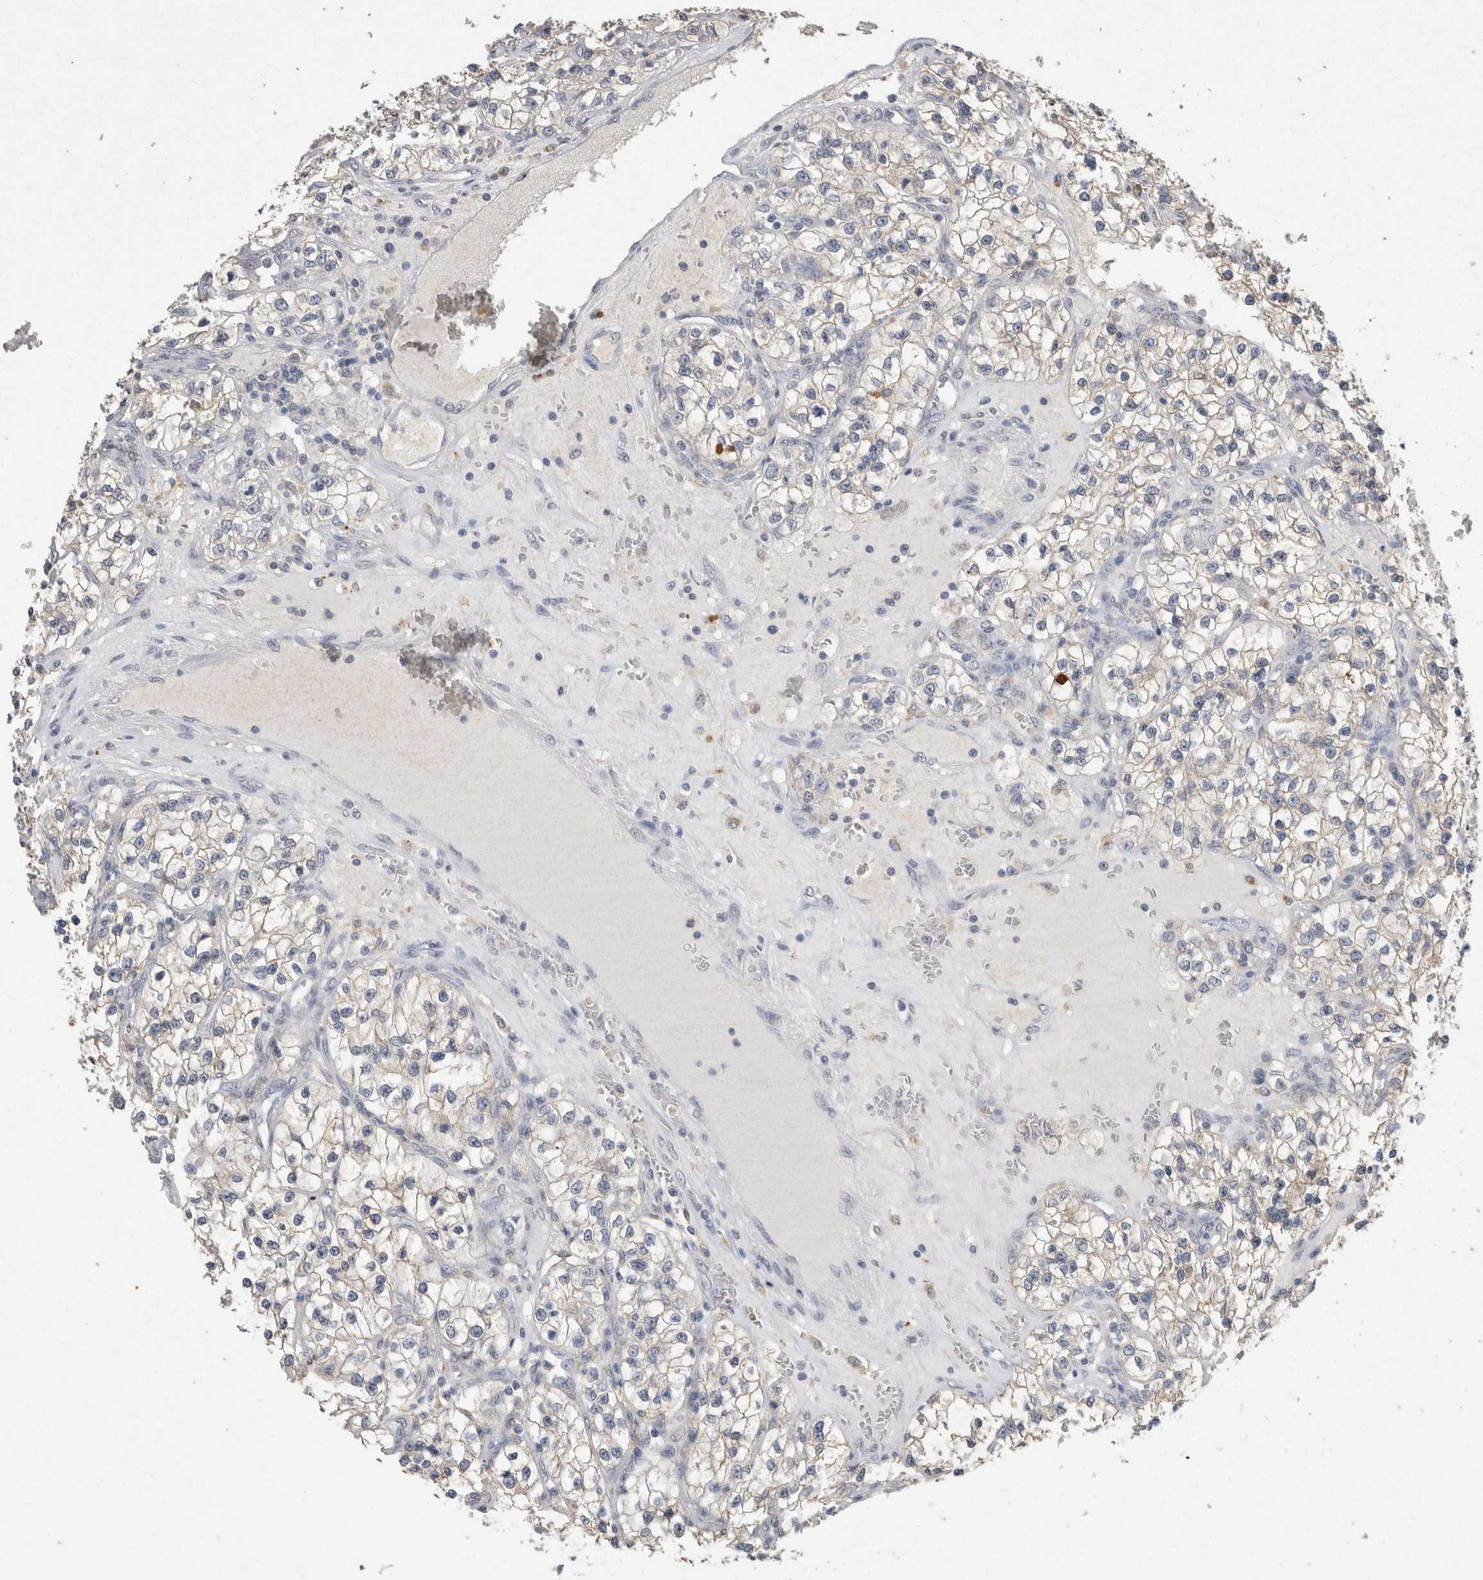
{"staining": {"intensity": "weak", "quantity": "<25%", "location": "cytoplasmic/membranous"}, "tissue": "renal cancer", "cell_type": "Tumor cells", "image_type": "cancer", "snomed": [{"axis": "morphology", "description": "Adenocarcinoma, NOS"}, {"axis": "topography", "description": "Kidney"}], "caption": "Immunohistochemical staining of renal cancer (adenocarcinoma) displays no significant expression in tumor cells.", "gene": "CNTFR", "patient": {"sex": "female", "age": 57}}